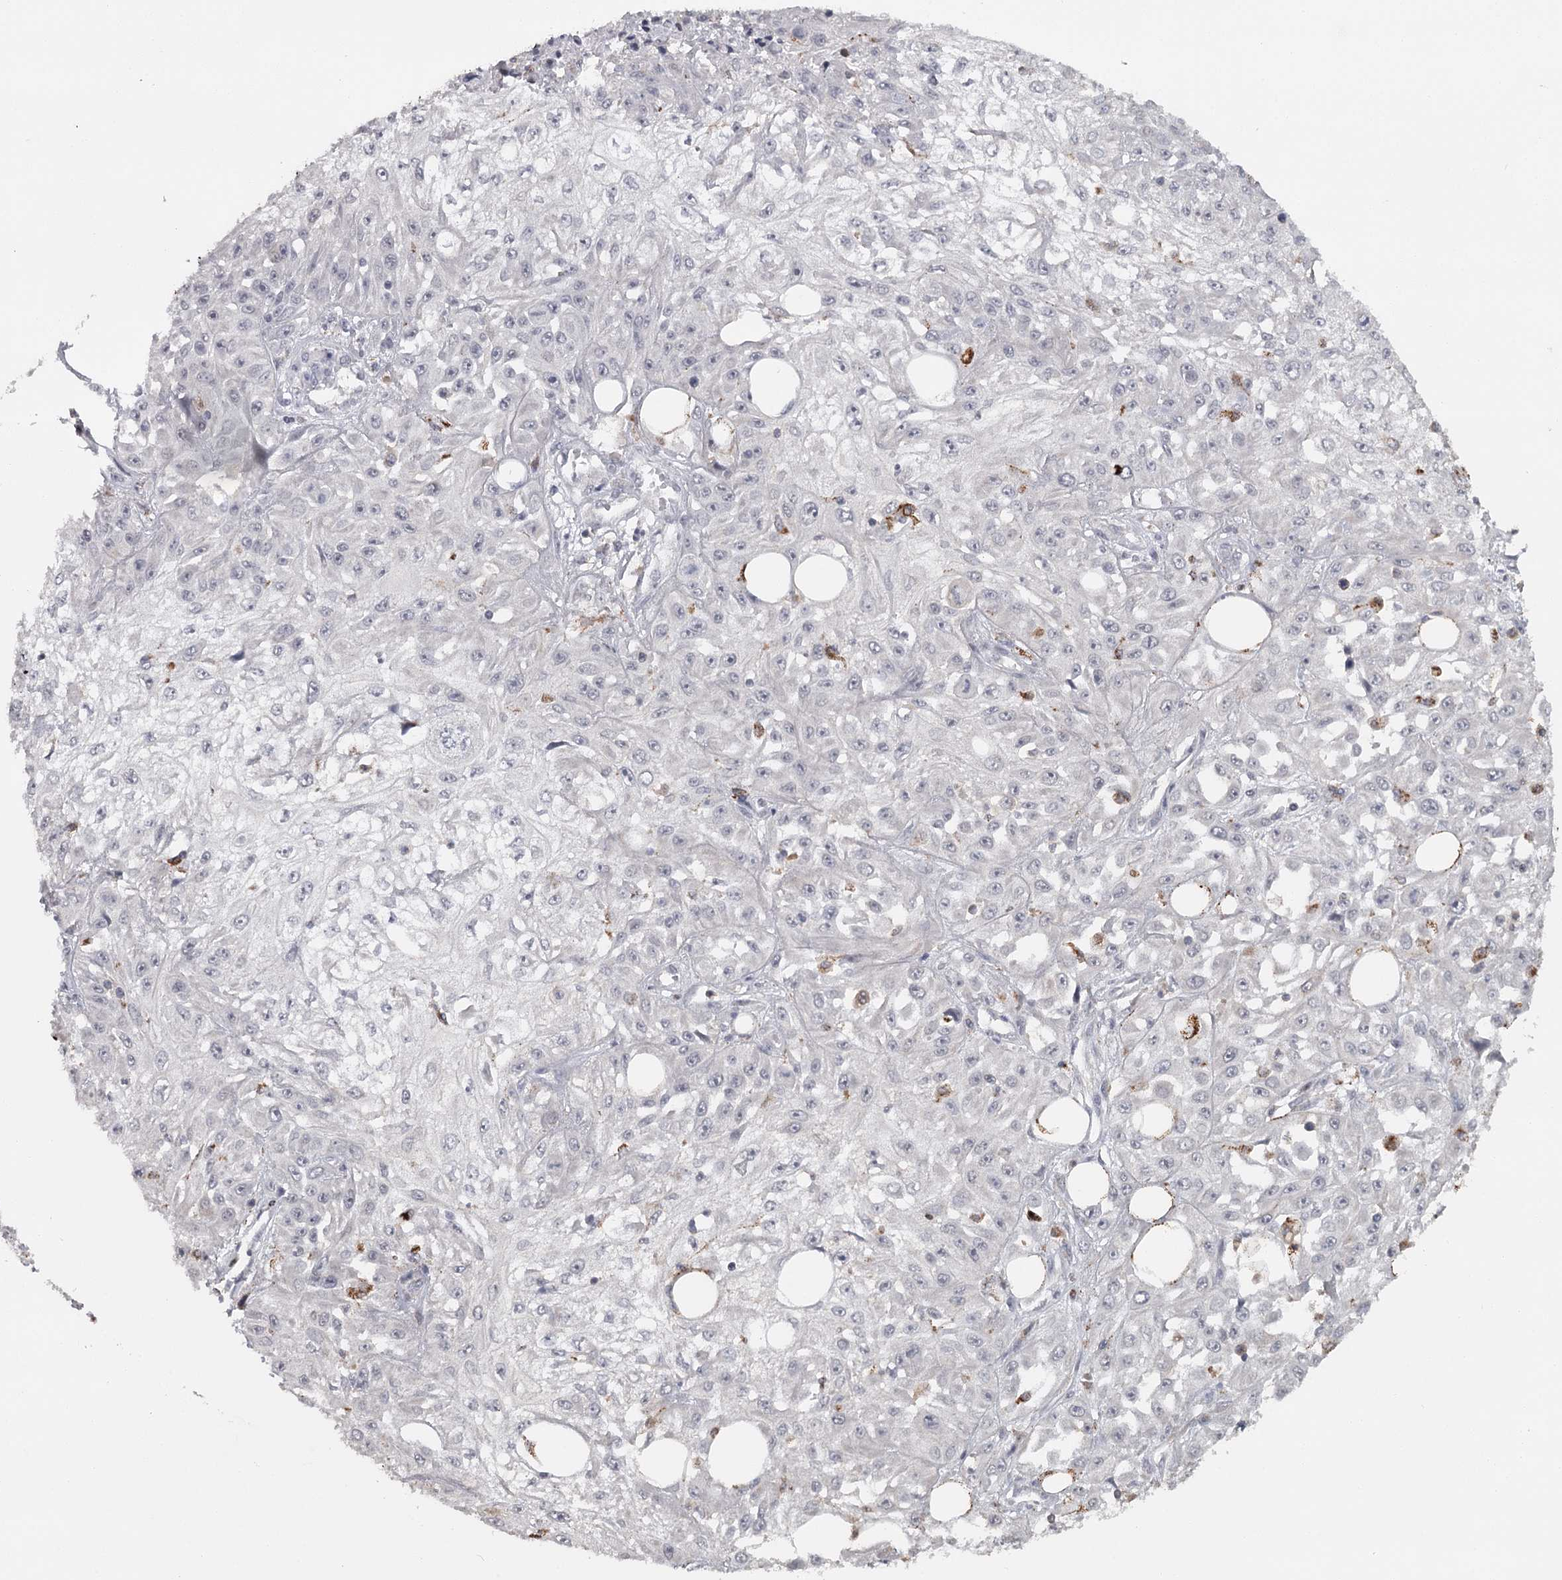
{"staining": {"intensity": "negative", "quantity": "none", "location": "none"}, "tissue": "skin cancer", "cell_type": "Tumor cells", "image_type": "cancer", "snomed": [{"axis": "morphology", "description": "Squamous cell carcinoma, NOS"}, {"axis": "morphology", "description": "Squamous cell carcinoma, metastatic, NOS"}, {"axis": "topography", "description": "Skin"}, {"axis": "topography", "description": "Lymph node"}], "caption": "Immunohistochemistry (IHC) micrograph of human squamous cell carcinoma (skin) stained for a protein (brown), which shows no staining in tumor cells.", "gene": "FAXC", "patient": {"sex": "male", "age": 75}}